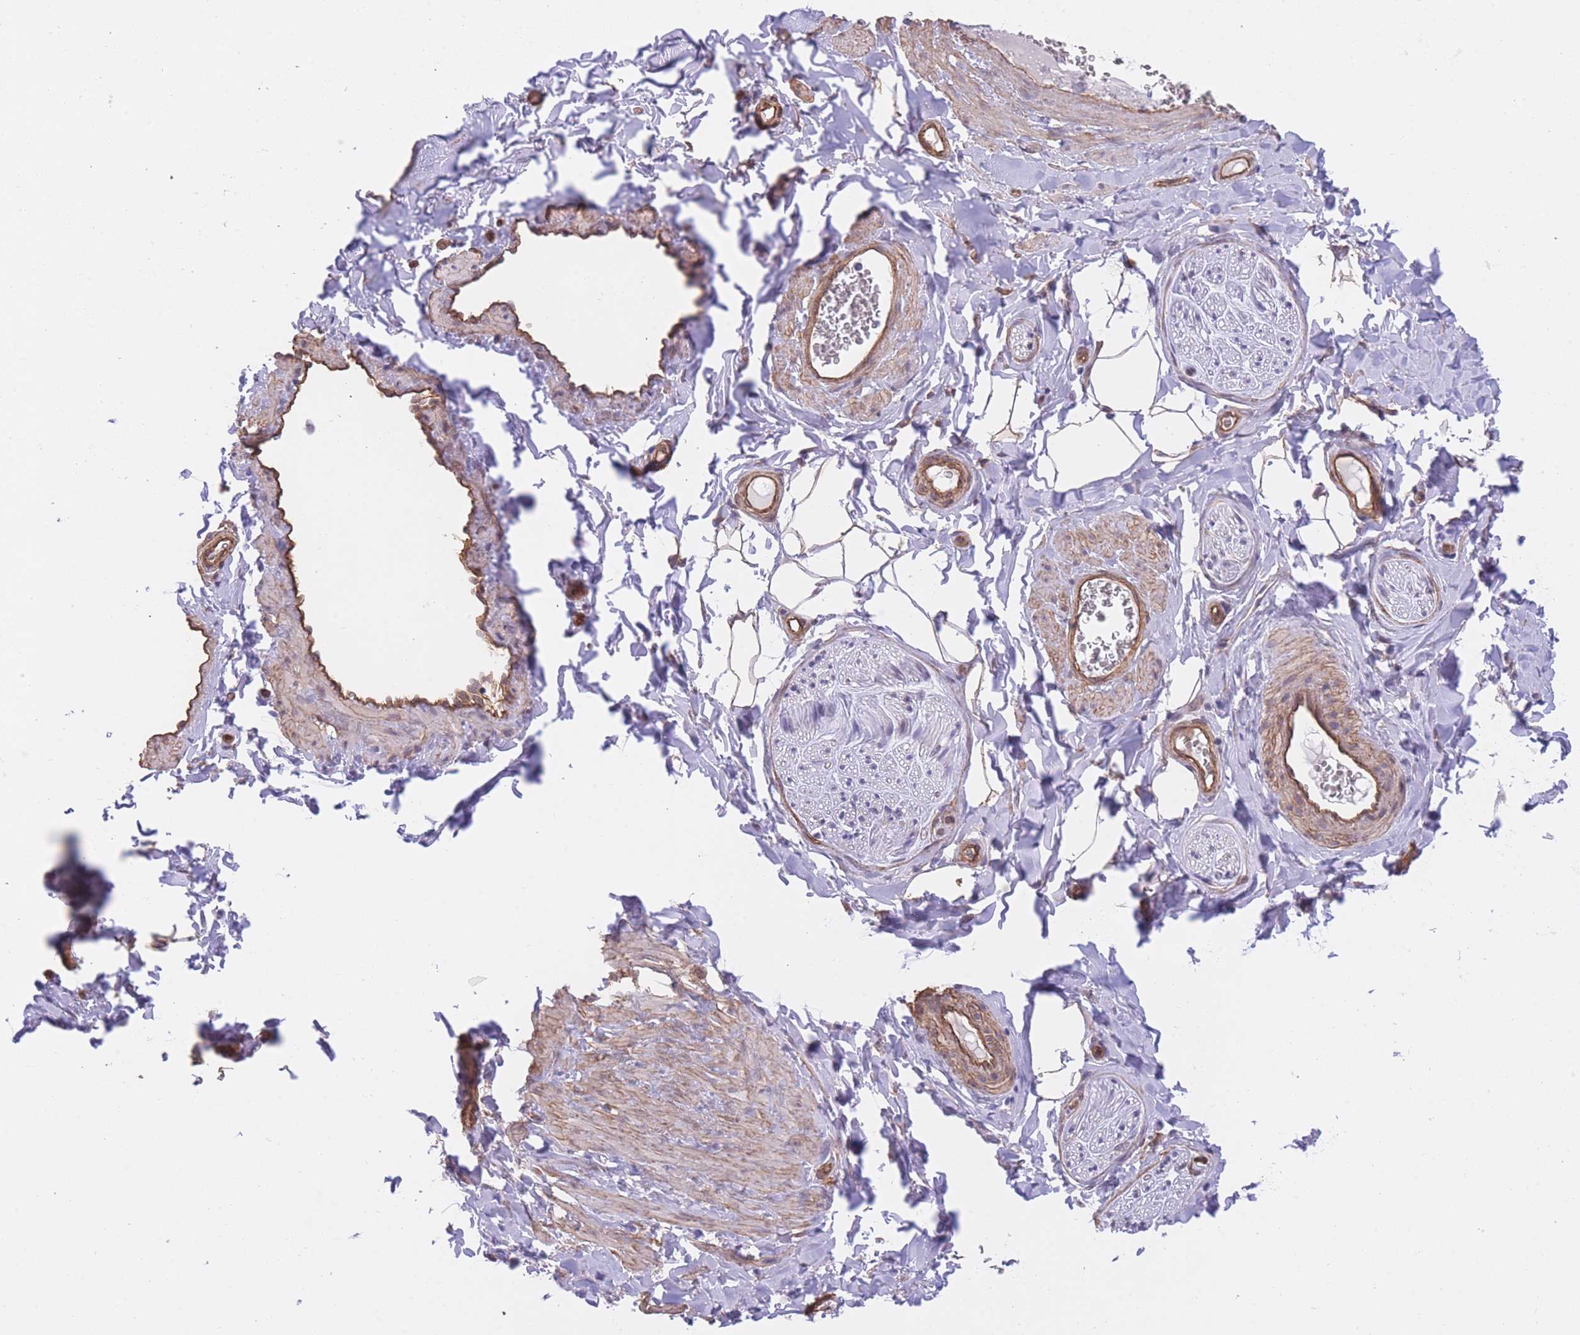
{"staining": {"intensity": "weak", "quantity": ">75%", "location": "cytoplasmic/membranous"}, "tissue": "adipose tissue", "cell_type": "Adipocytes", "image_type": "normal", "snomed": [{"axis": "morphology", "description": "Normal tissue, NOS"}, {"axis": "topography", "description": "Soft tissue"}, {"axis": "topography", "description": "Adipose tissue"}, {"axis": "topography", "description": "Vascular tissue"}, {"axis": "topography", "description": "Peripheral nerve tissue"}], "caption": "IHC histopathology image of benign adipose tissue stained for a protein (brown), which demonstrates low levels of weak cytoplasmic/membranous expression in approximately >75% of adipocytes.", "gene": "QTRT1", "patient": {"sex": "male", "age": 46}}